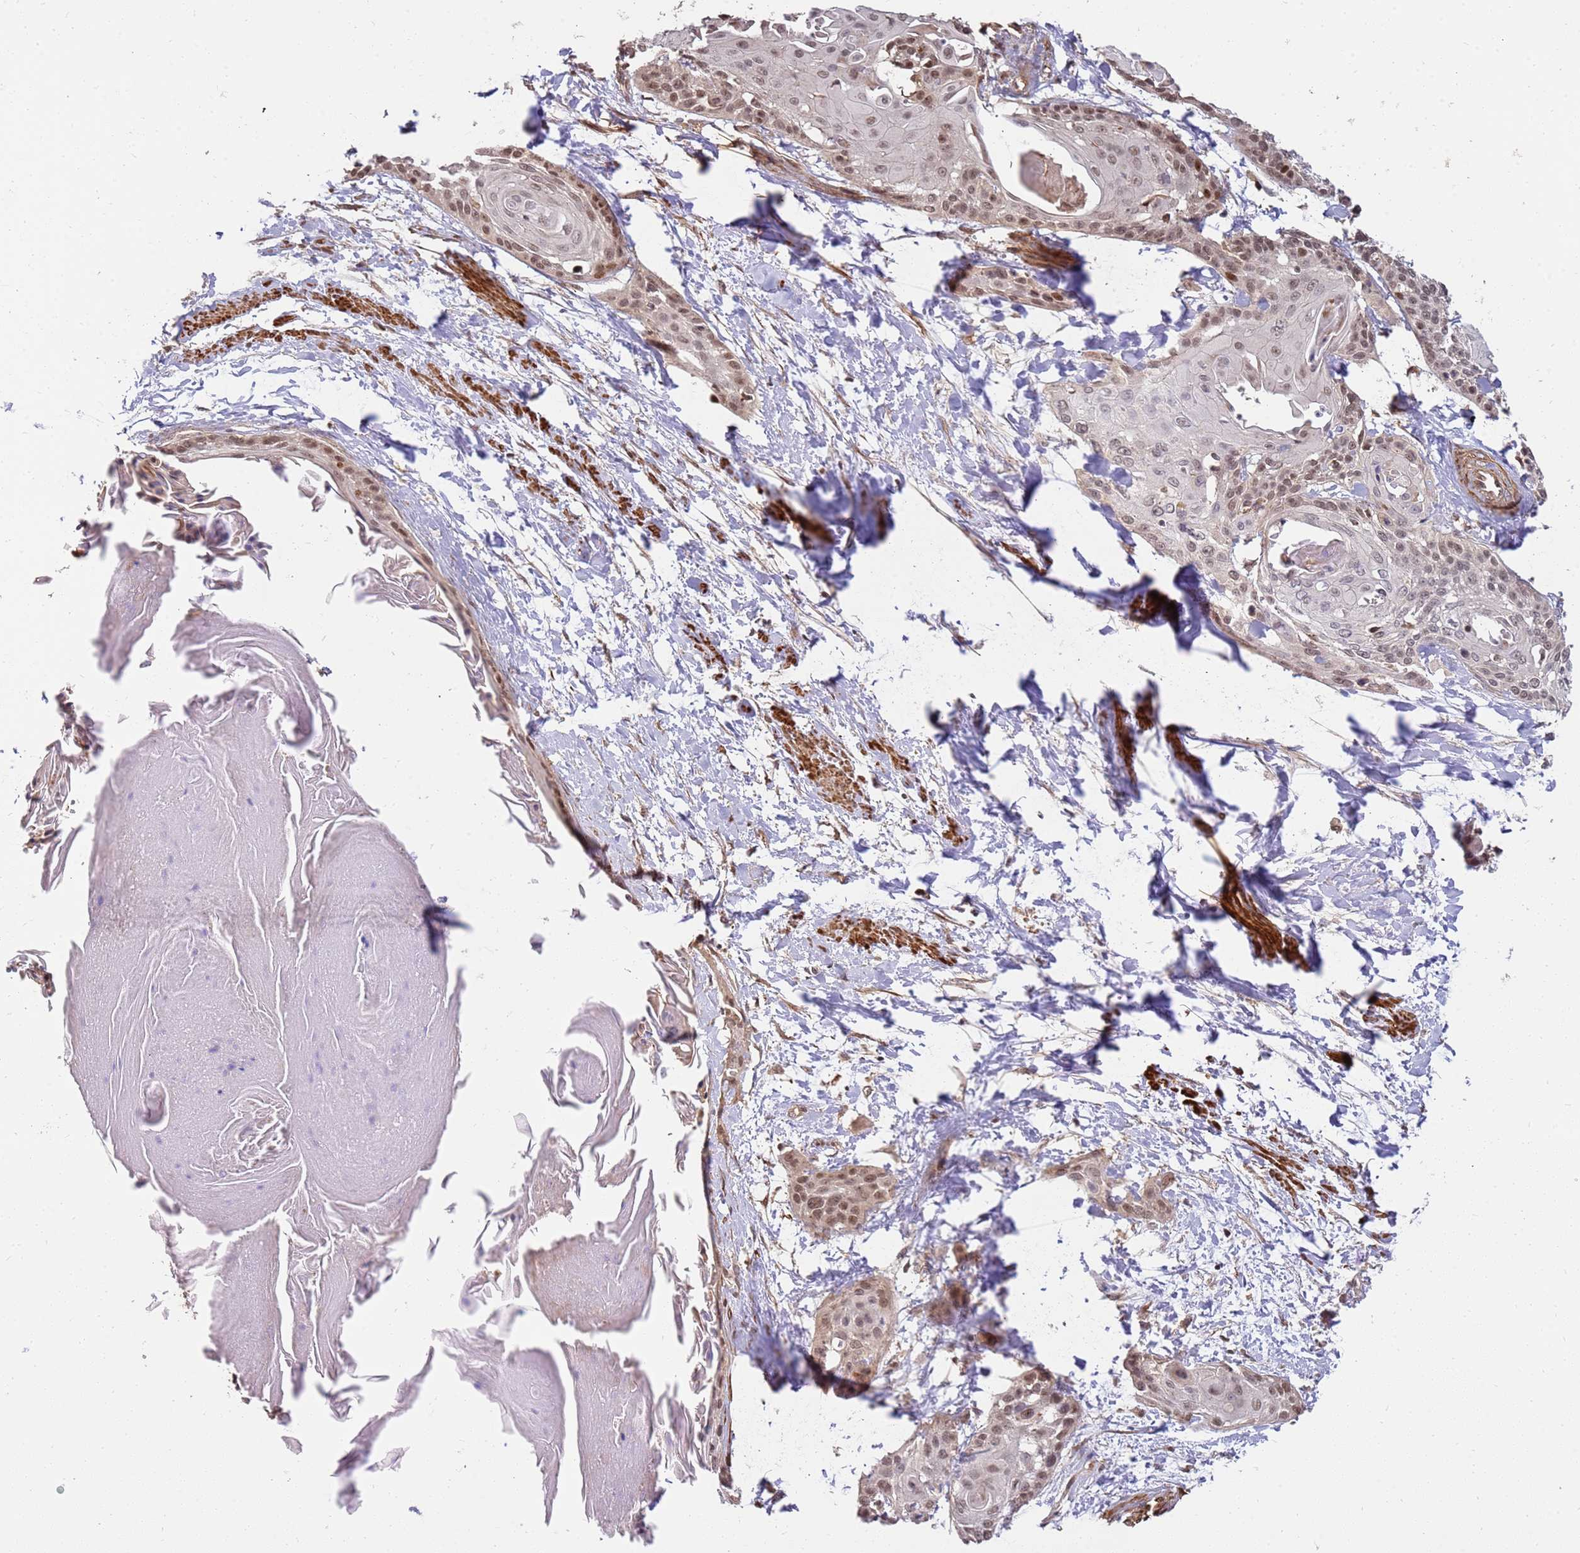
{"staining": {"intensity": "moderate", "quantity": "25%-75%", "location": "nuclear"}, "tissue": "cervical cancer", "cell_type": "Tumor cells", "image_type": "cancer", "snomed": [{"axis": "morphology", "description": "Squamous cell carcinoma, NOS"}, {"axis": "topography", "description": "Cervix"}], "caption": "A high-resolution histopathology image shows IHC staining of squamous cell carcinoma (cervical), which reveals moderate nuclear positivity in about 25%-75% of tumor cells.", "gene": "ST18", "patient": {"sex": "female", "age": 57}}